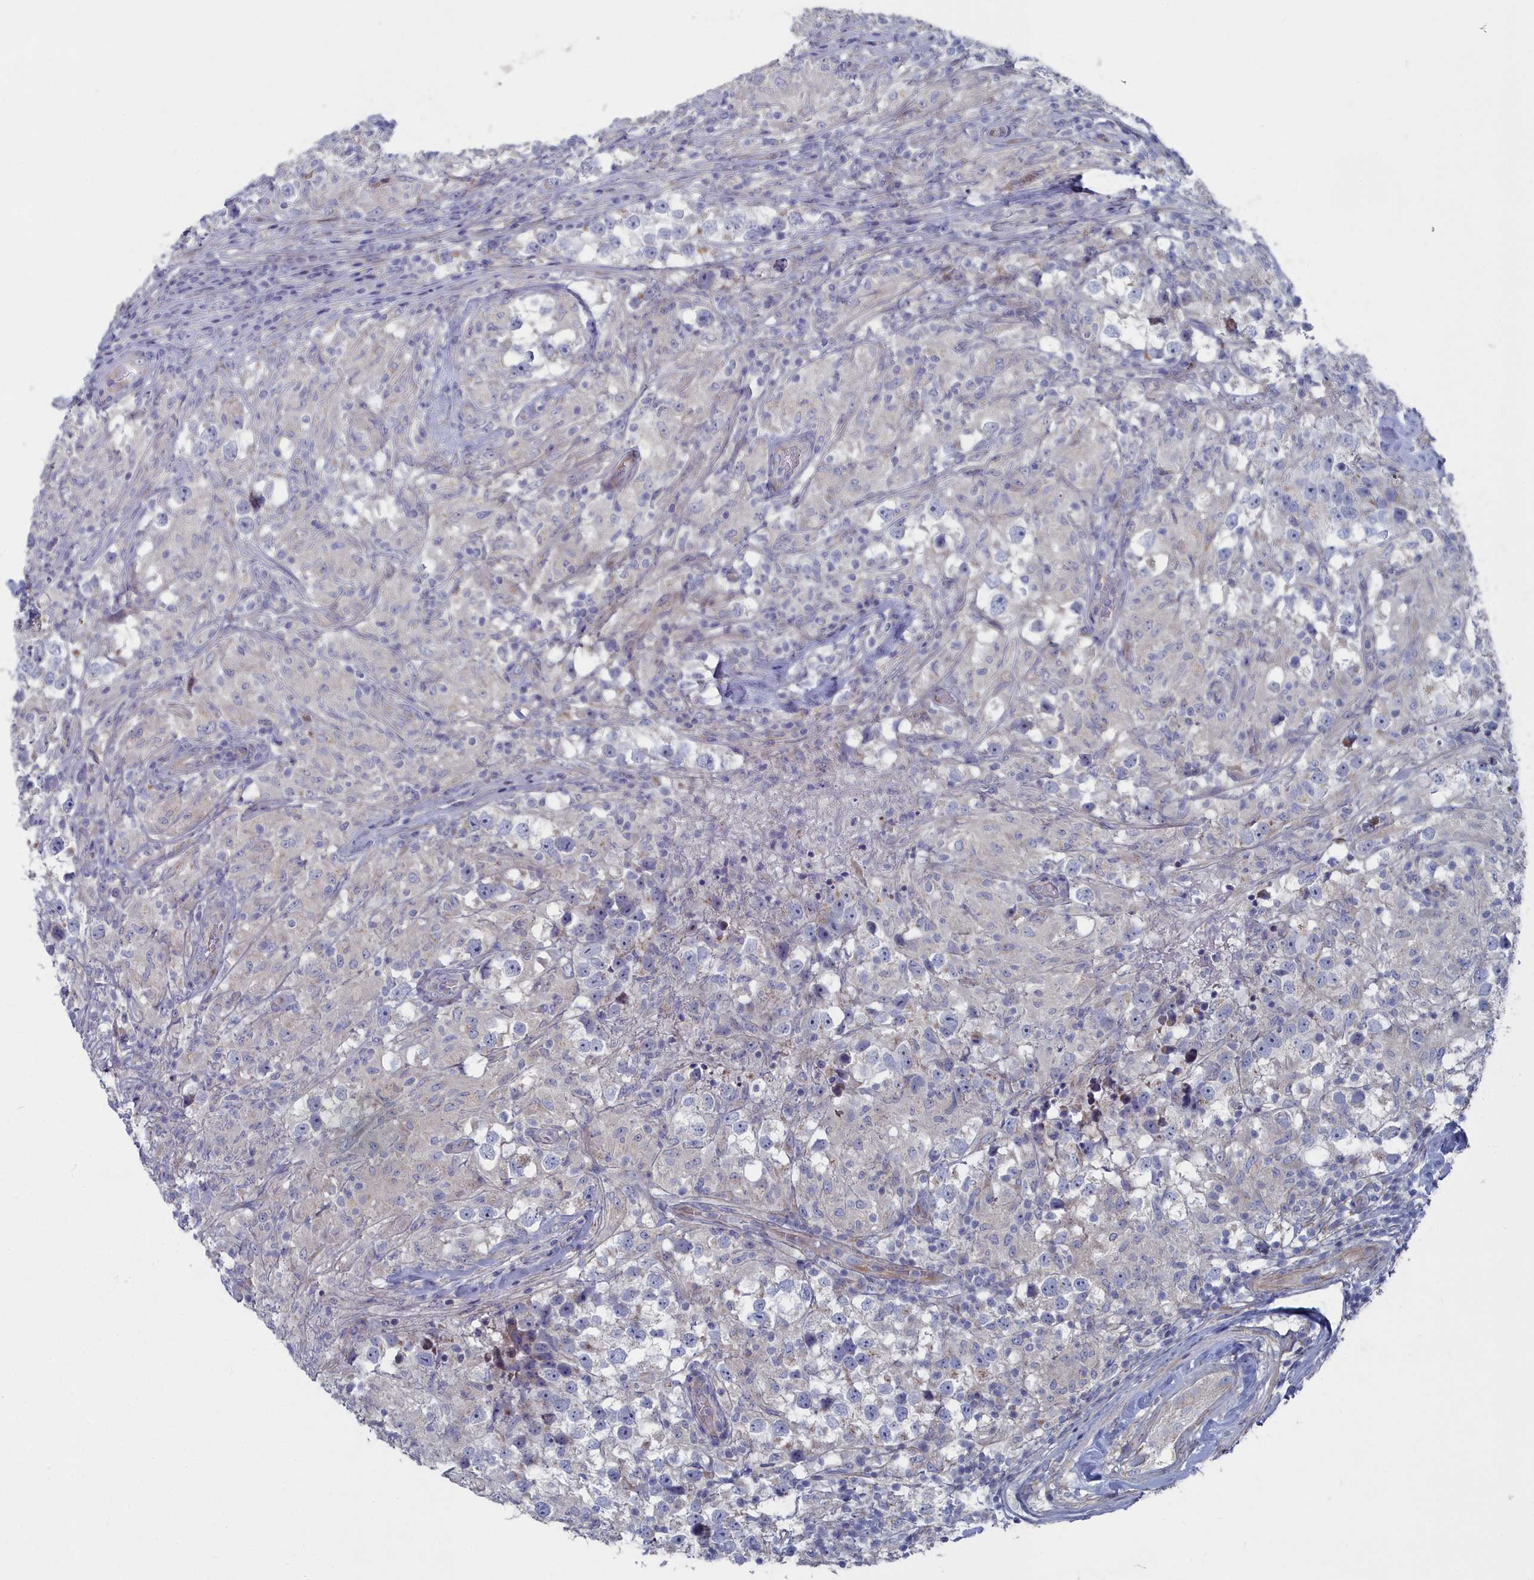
{"staining": {"intensity": "negative", "quantity": "none", "location": "none"}, "tissue": "testis cancer", "cell_type": "Tumor cells", "image_type": "cancer", "snomed": [{"axis": "morphology", "description": "Seminoma, NOS"}, {"axis": "topography", "description": "Testis"}], "caption": "There is no significant staining in tumor cells of testis cancer.", "gene": "SHISAL2A", "patient": {"sex": "male", "age": 46}}